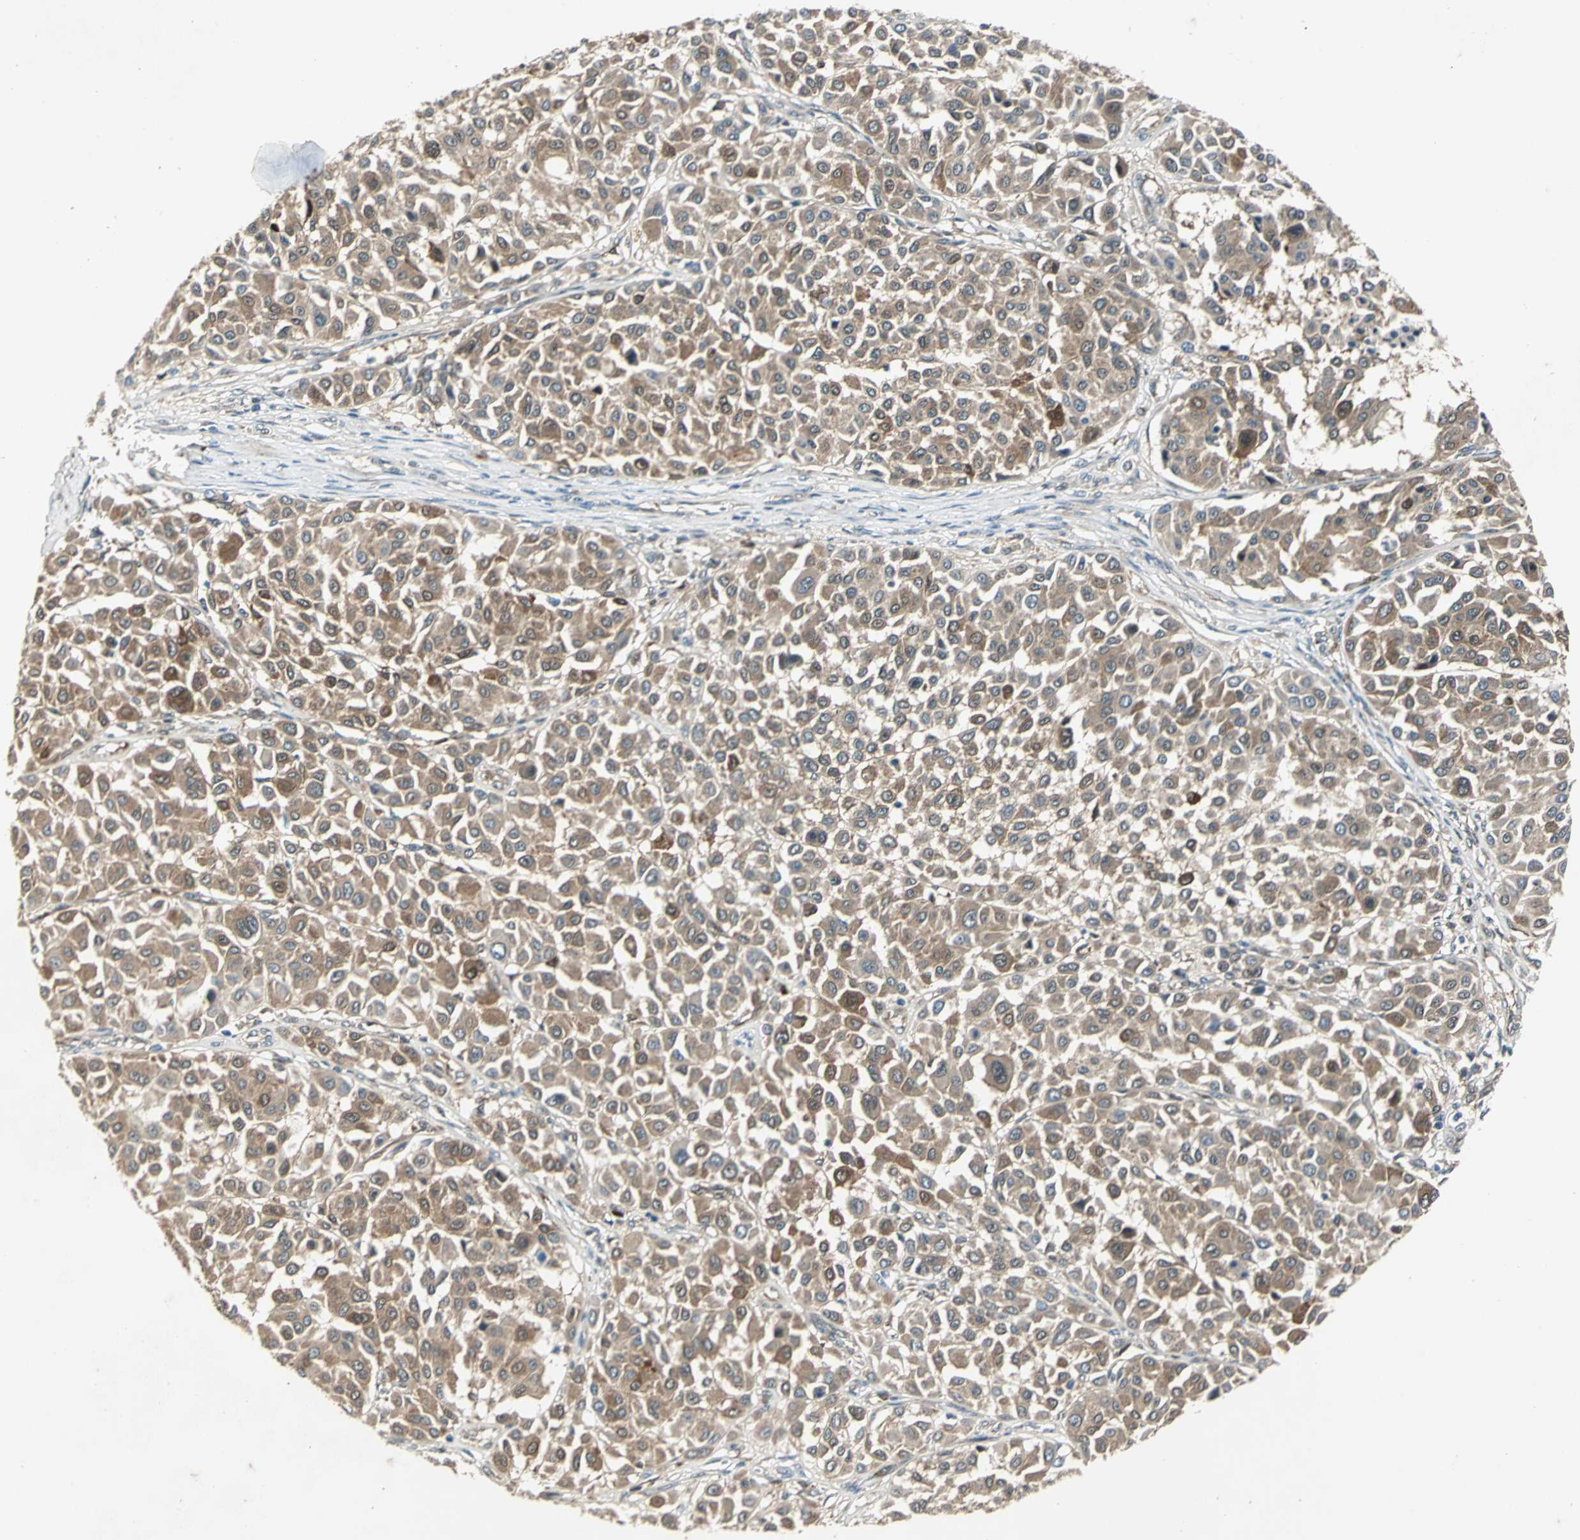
{"staining": {"intensity": "moderate", "quantity": ">75%", "location": "cytoplasmic/membranous"}, "tissue": "melanoma", "cell_type": "Tumor cells", "image_type": "cancer", "snomed": [{"axis": "morphology", "description": "Malignant melanoma, Metastatic site"}, {"axis": "topography", "description": "Soft tissue"}], "caption": "Immunohistochemical staining of human malignant melanoma (metastatic site) reveals medium levels of moderate cytoplasmic/membranous expression in approximately >75% of tumor cells. (Stains: DAB (3,3'-diaminobenzidine) in brown, nuclei in blue, Microscopy: brightfield microscopy at high magnification).", "gene": "RRM2B", "patient": {"sex": "male", "age": 41}}